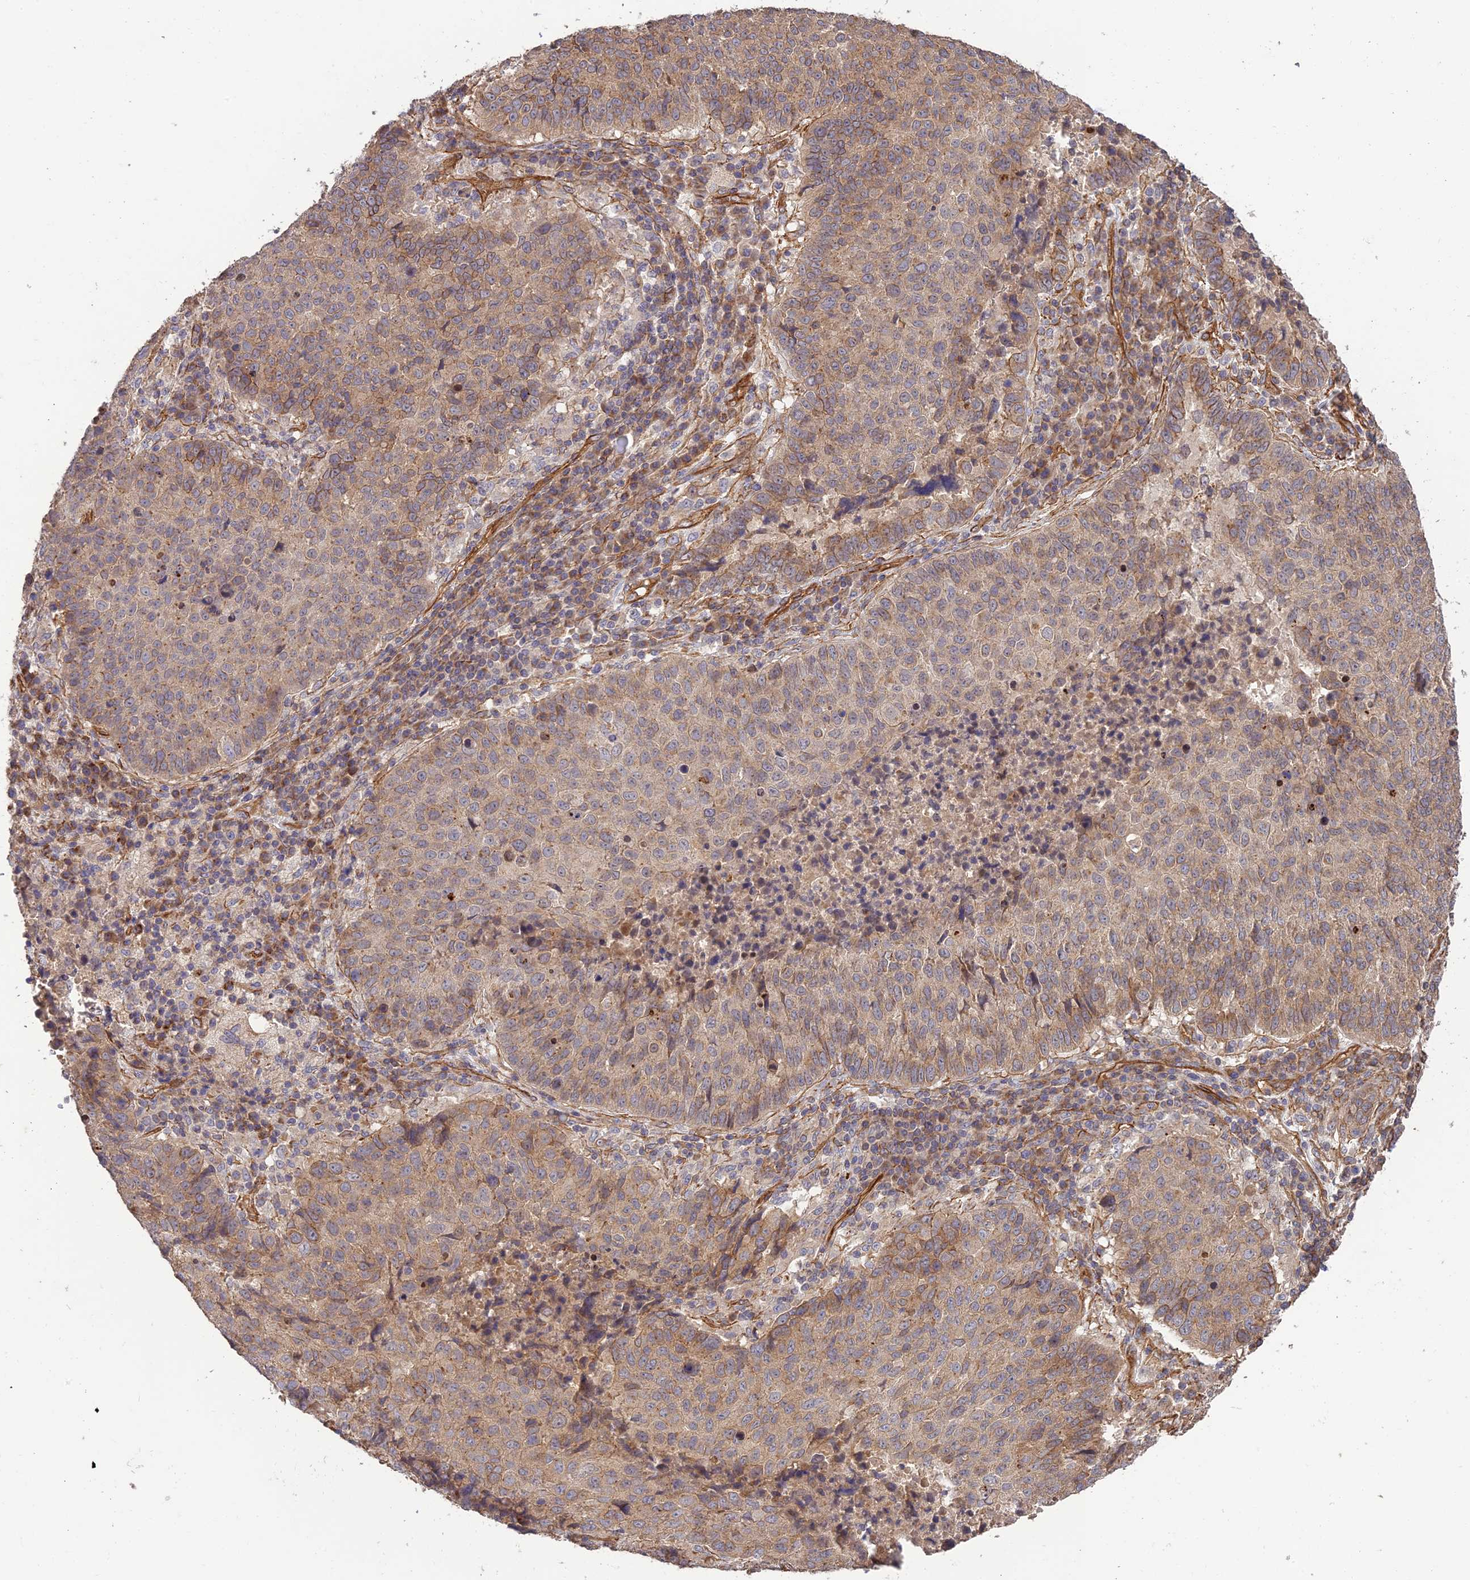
{"staining": {"intensity": "moderate", "quantity": "25%-75%", "location": "cytoplasmic/membranous"}, "tissue": "lung cancer", "cell_type": "Tumor cells", "image_type": "cancer", "snomed": [{"axis": "morphology", "description": "Squamous cell carcinoma, NOS"}, {"axis": "topography", "description": "Lung"}], "caption": "Immunohistochemistry (IHC) (DAB (3,3'-diaminobenzidine)) staining of human lung cancer (squamous cell carcinoma) demonstrates moderate cytoplasmic/membranous protein expression in approximately 25%-75% of tumor cells.", "gene": "HOMER2", "patient": {"sex": "male", "age": 73}}